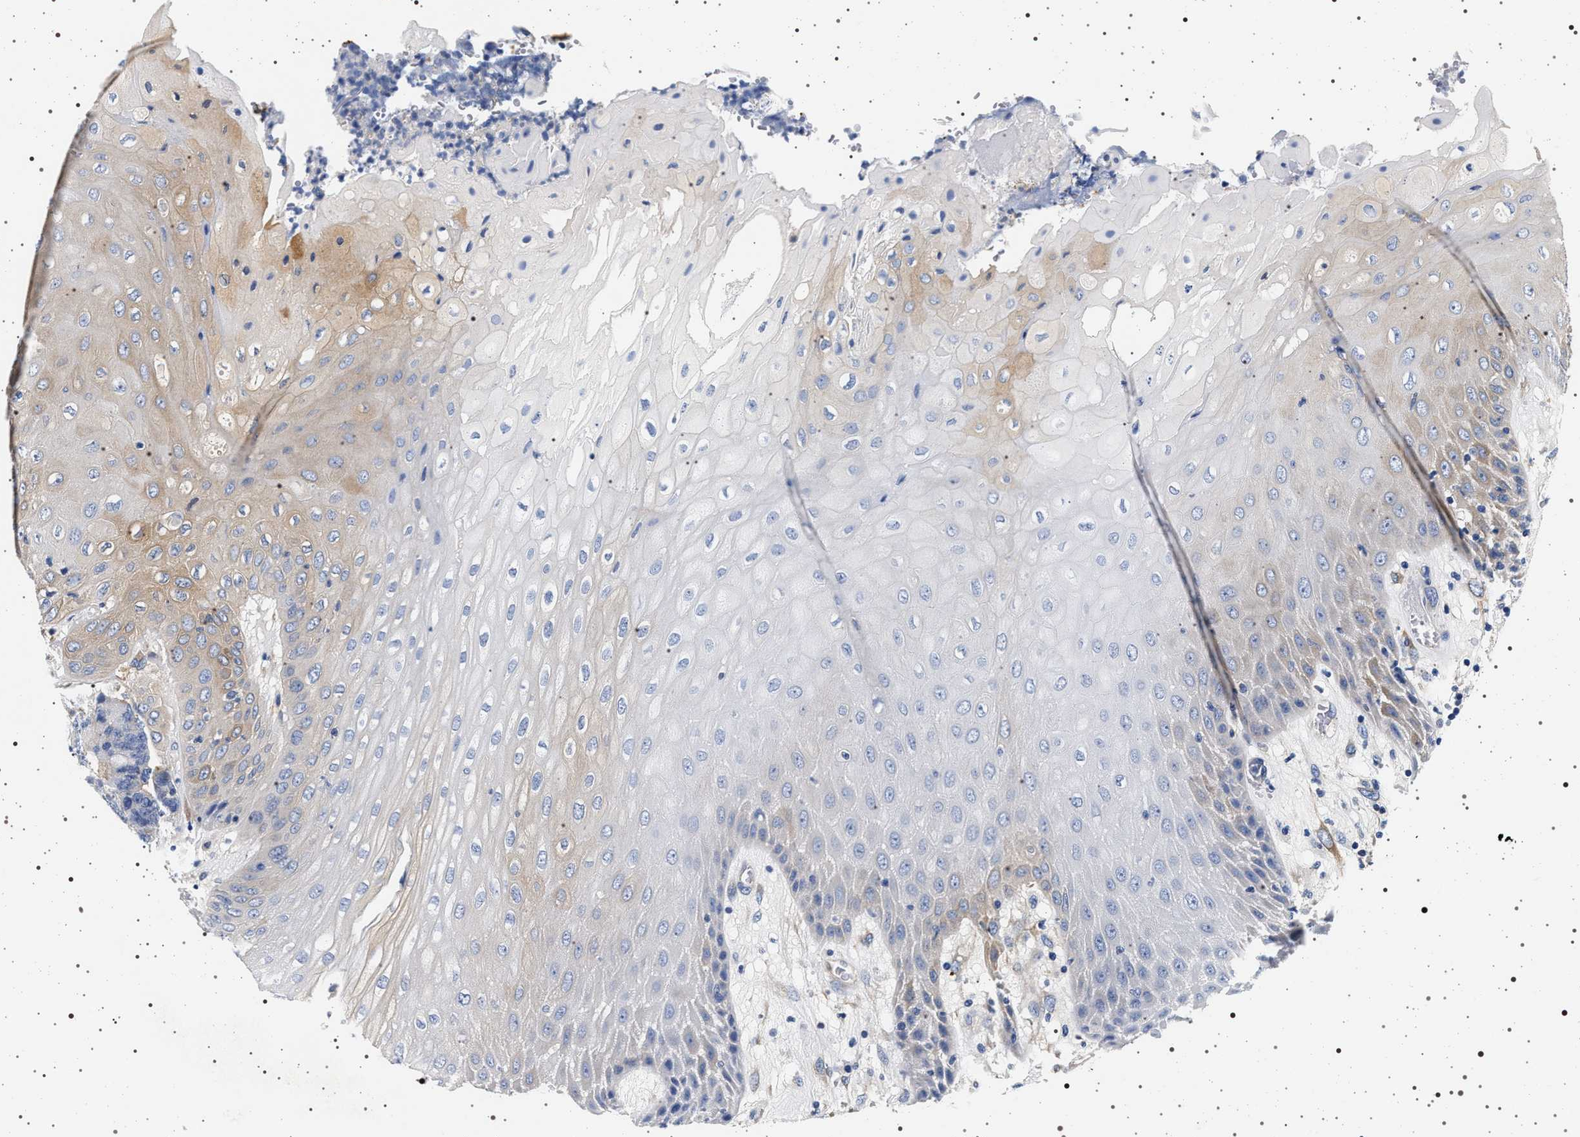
{"staining": {"intensity": "weak", "quantity": "<25%", "location": "cytoplasmic/membranous"}, "tissue": "colorectal cancer", "cell_type": "Tumor cells", "image_type": "cancer", "snomed": [{"axis": "morphology", "description": "Adenocarcinoma, NOS"}, {"axis": "topography", "description": "Rectum"}, {"axis": "topography", "description": "Anal"}], "caption": "IHC image of colorectal cancer (adenocarcinoma) stained for a protein (brown), which displays no expression in tumor cells. (Immunohistochemistry (ihc), brightfield microscopy, high magnification).", "gene": "HSD17B1", "patient": {"sex": "female", "age": 89}}